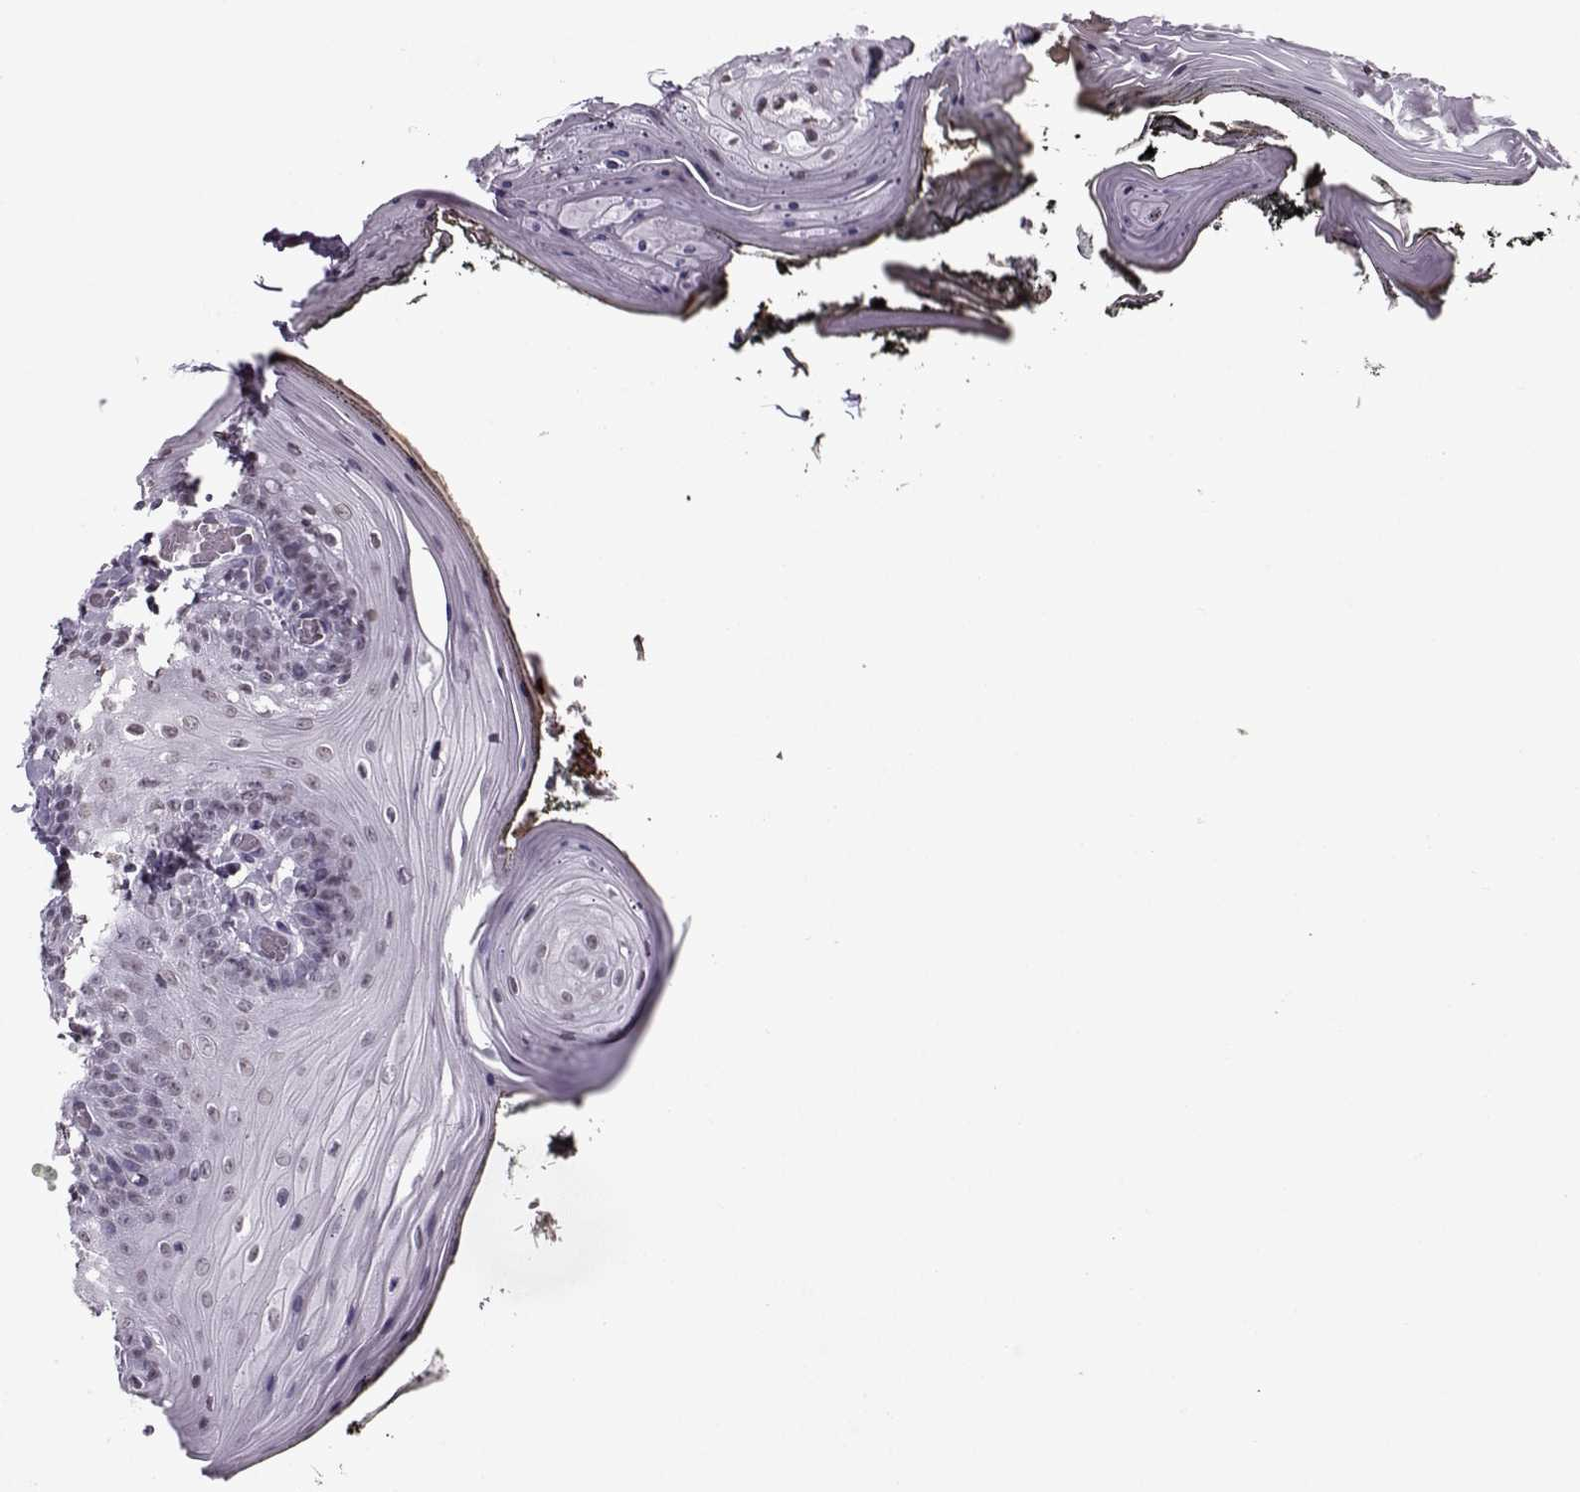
{"staining": {"intensity": "weak", "quantity": "<25%", "location": "nuclear"}, "tissue": "oral mucosa", "cell_type": "Squamous epithelial cells", "image_type": "normal", "snomed": [{"axis": "morphology", "description": "Normal tissue, NOS"}, {"axis": "topography", "description": "Oral tissue"}], "caption": "High power microscopy micrograph of an immunohistochemistry (IHC) micrograph of unremarkable oral mucosa, revealing no significant expression in squamous epithelial cells.", "gene": "PRMT8", "patient": {"sex": "male", "age": 9}}